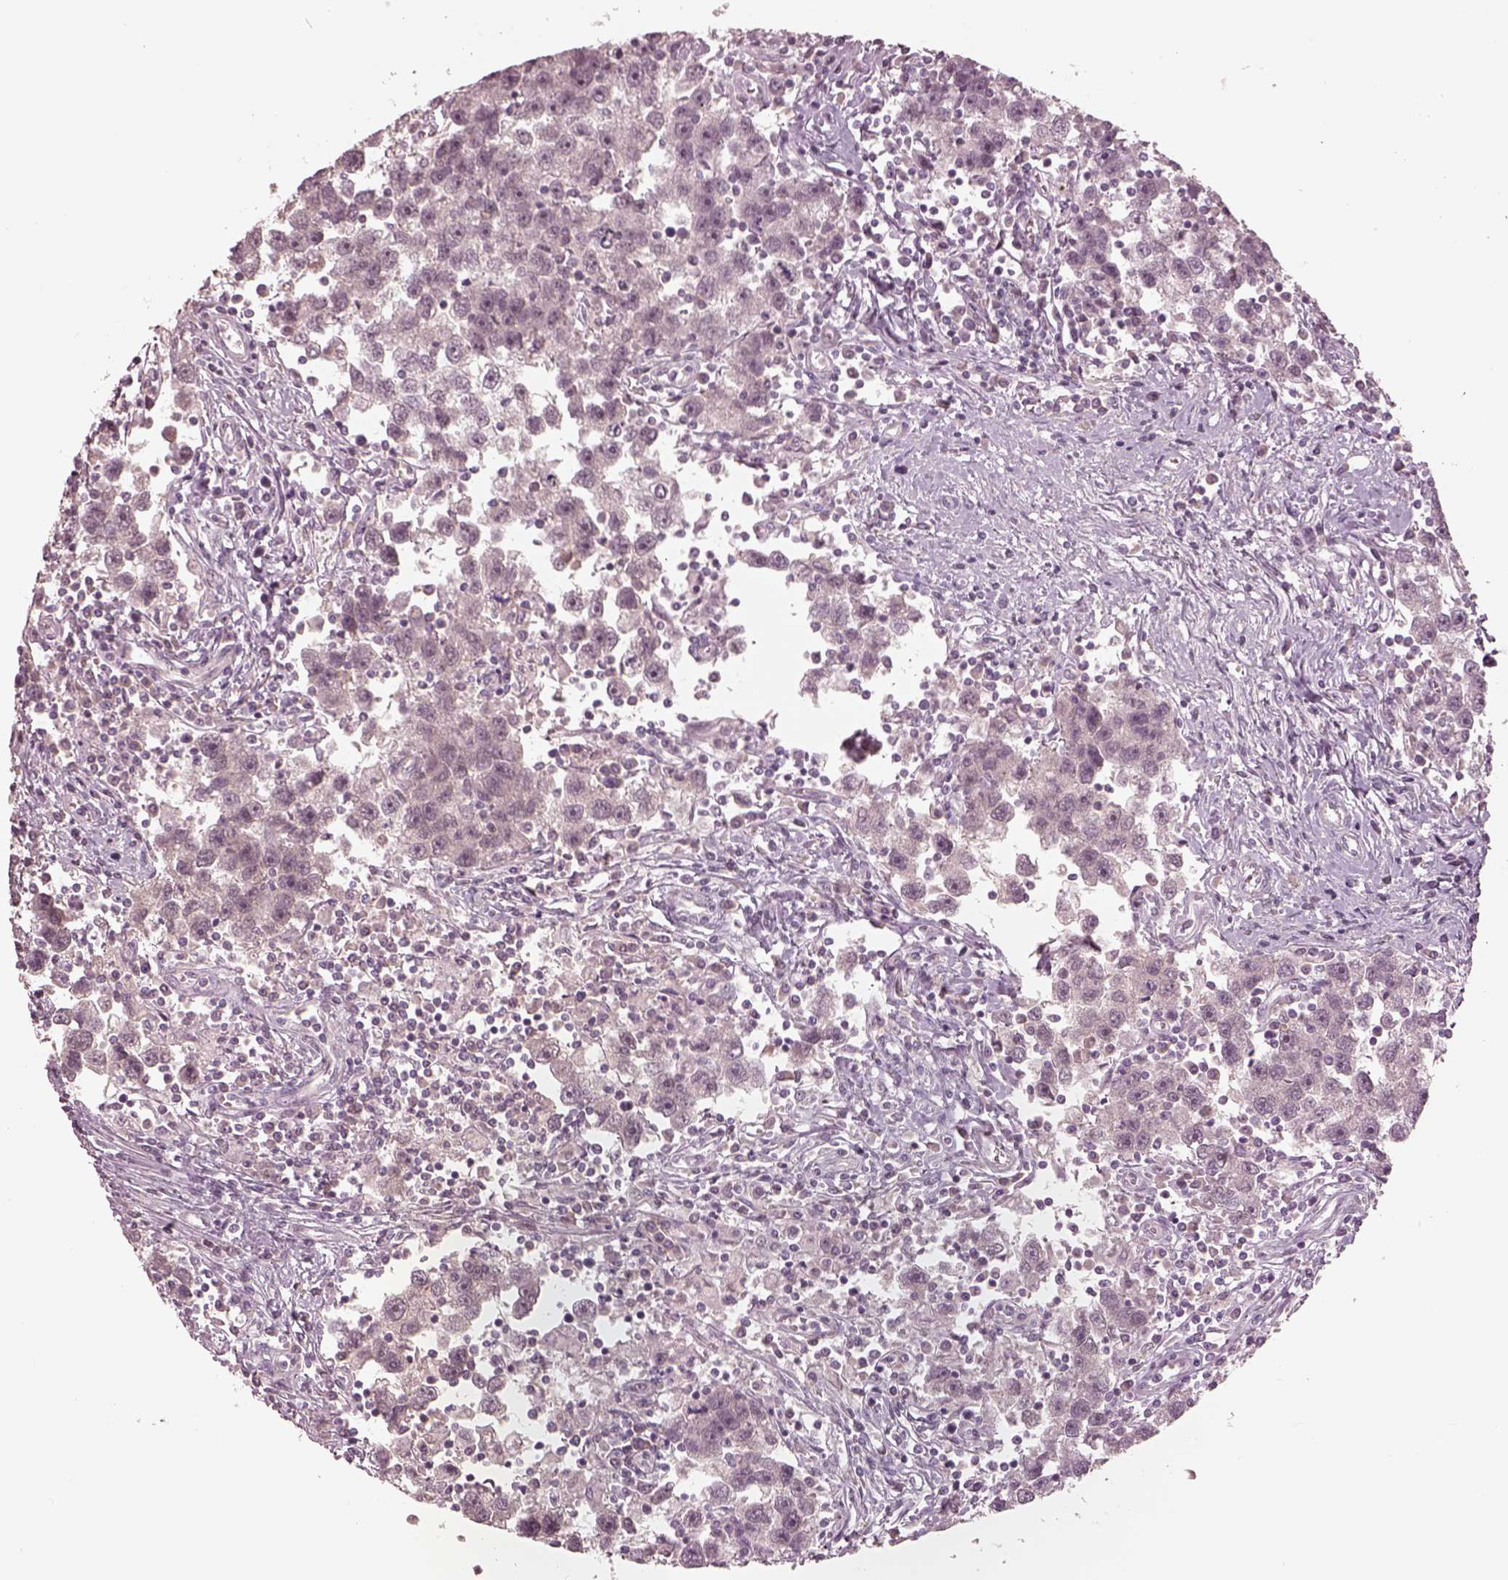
{"staining": {"intensity": "negative", "quantity": "none", "location": "none"}, "tissue": "testis cancer", "cell_type": "Tumor cells", "image_type": "cancer", "snomed": [{"axis": "morphology", "description": "Seminoma, NOS"}, {"axis": "topography", "description": "Testis"}], "caption": "IHC photomicrograph of neoplastic tissue: human testis cancer stained with DAB exhibits no significant protein positivity in tumor cells.", "gene": "KCNA2", "patient": {"sex": "male", "age": 30}}